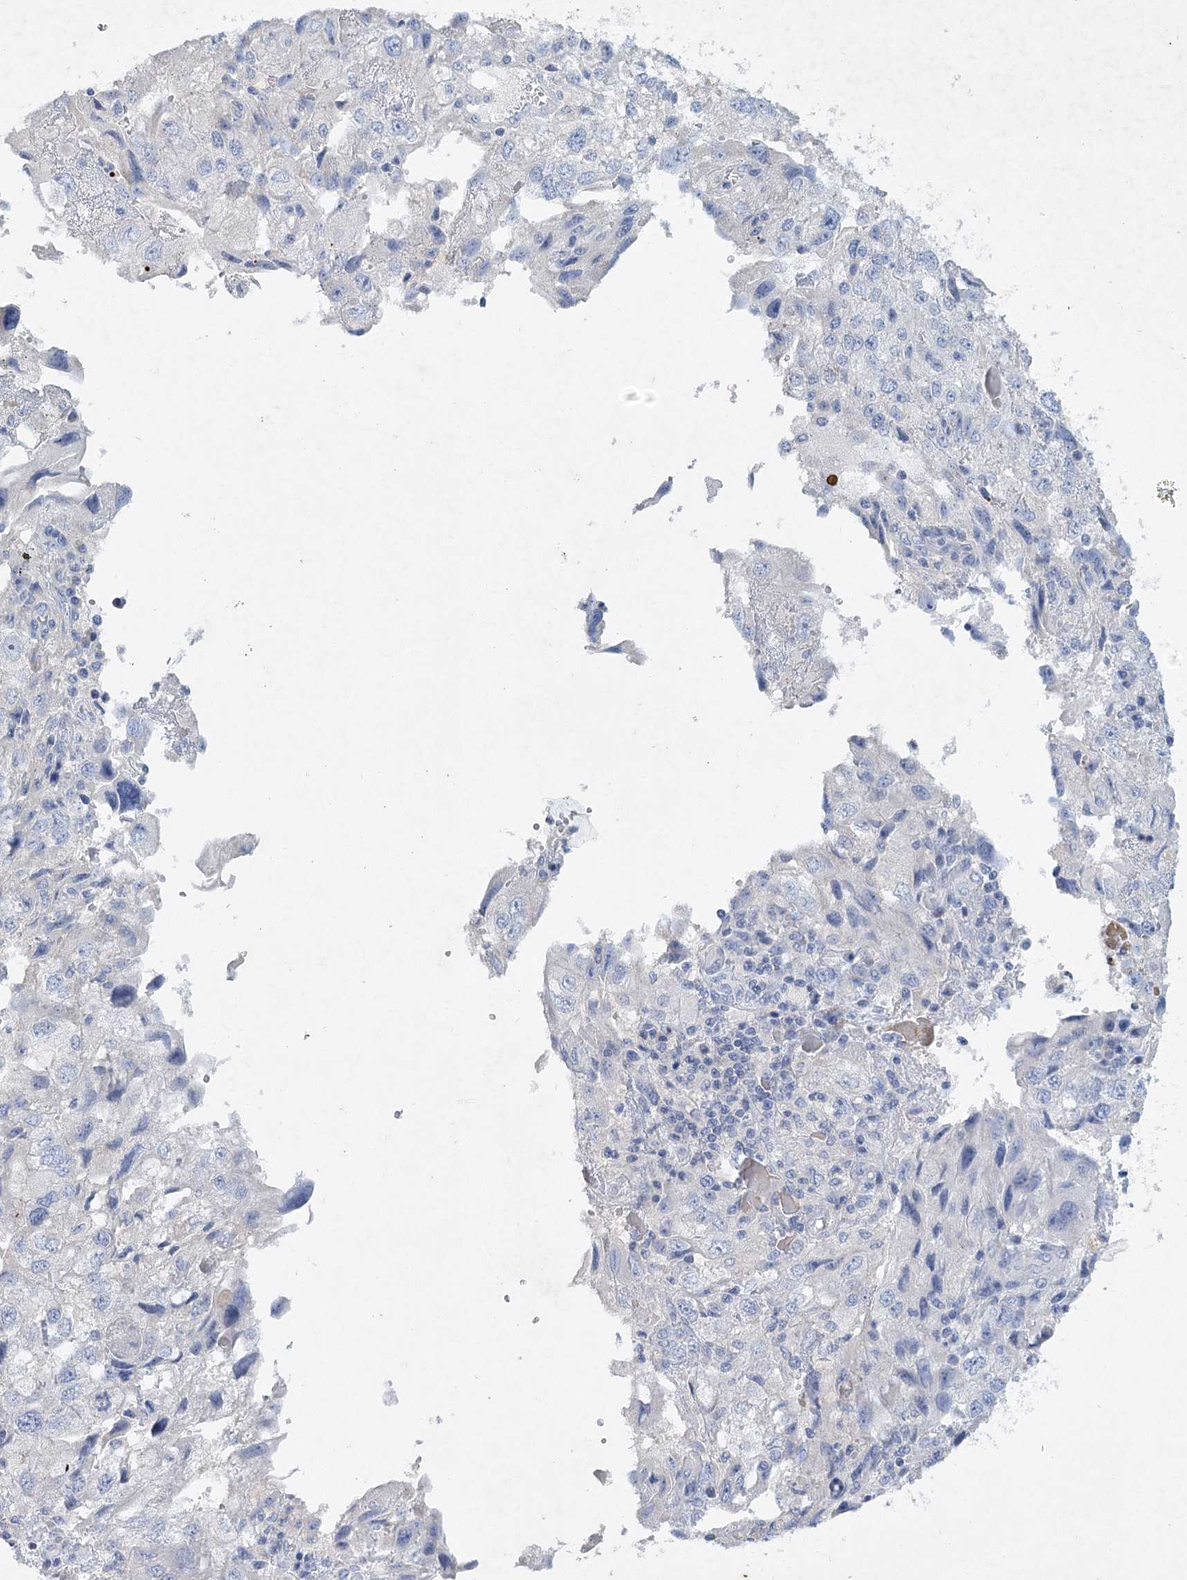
{"staining": {"intensity": "negative", "quantity": "none", "location": "none"}, "tissue": "endometrial cancer", "cell_type": "Tumor cells", "image_type": "cancer", "snomed": [{"axis": "morphology", "description": "Adenocarcinoma, NOS"}, {"axis": "topography", "description": "Endometrium"}], "caption": "Photomicrograph shows no significant protein staining in tumor cells of endometrial adenocarcinoma. (Immunohistochemistry (ihc), brightfield microscopy, high magnification).", "gene": "MAP3K13", "patient": {"sex": "female", "age": 49}}